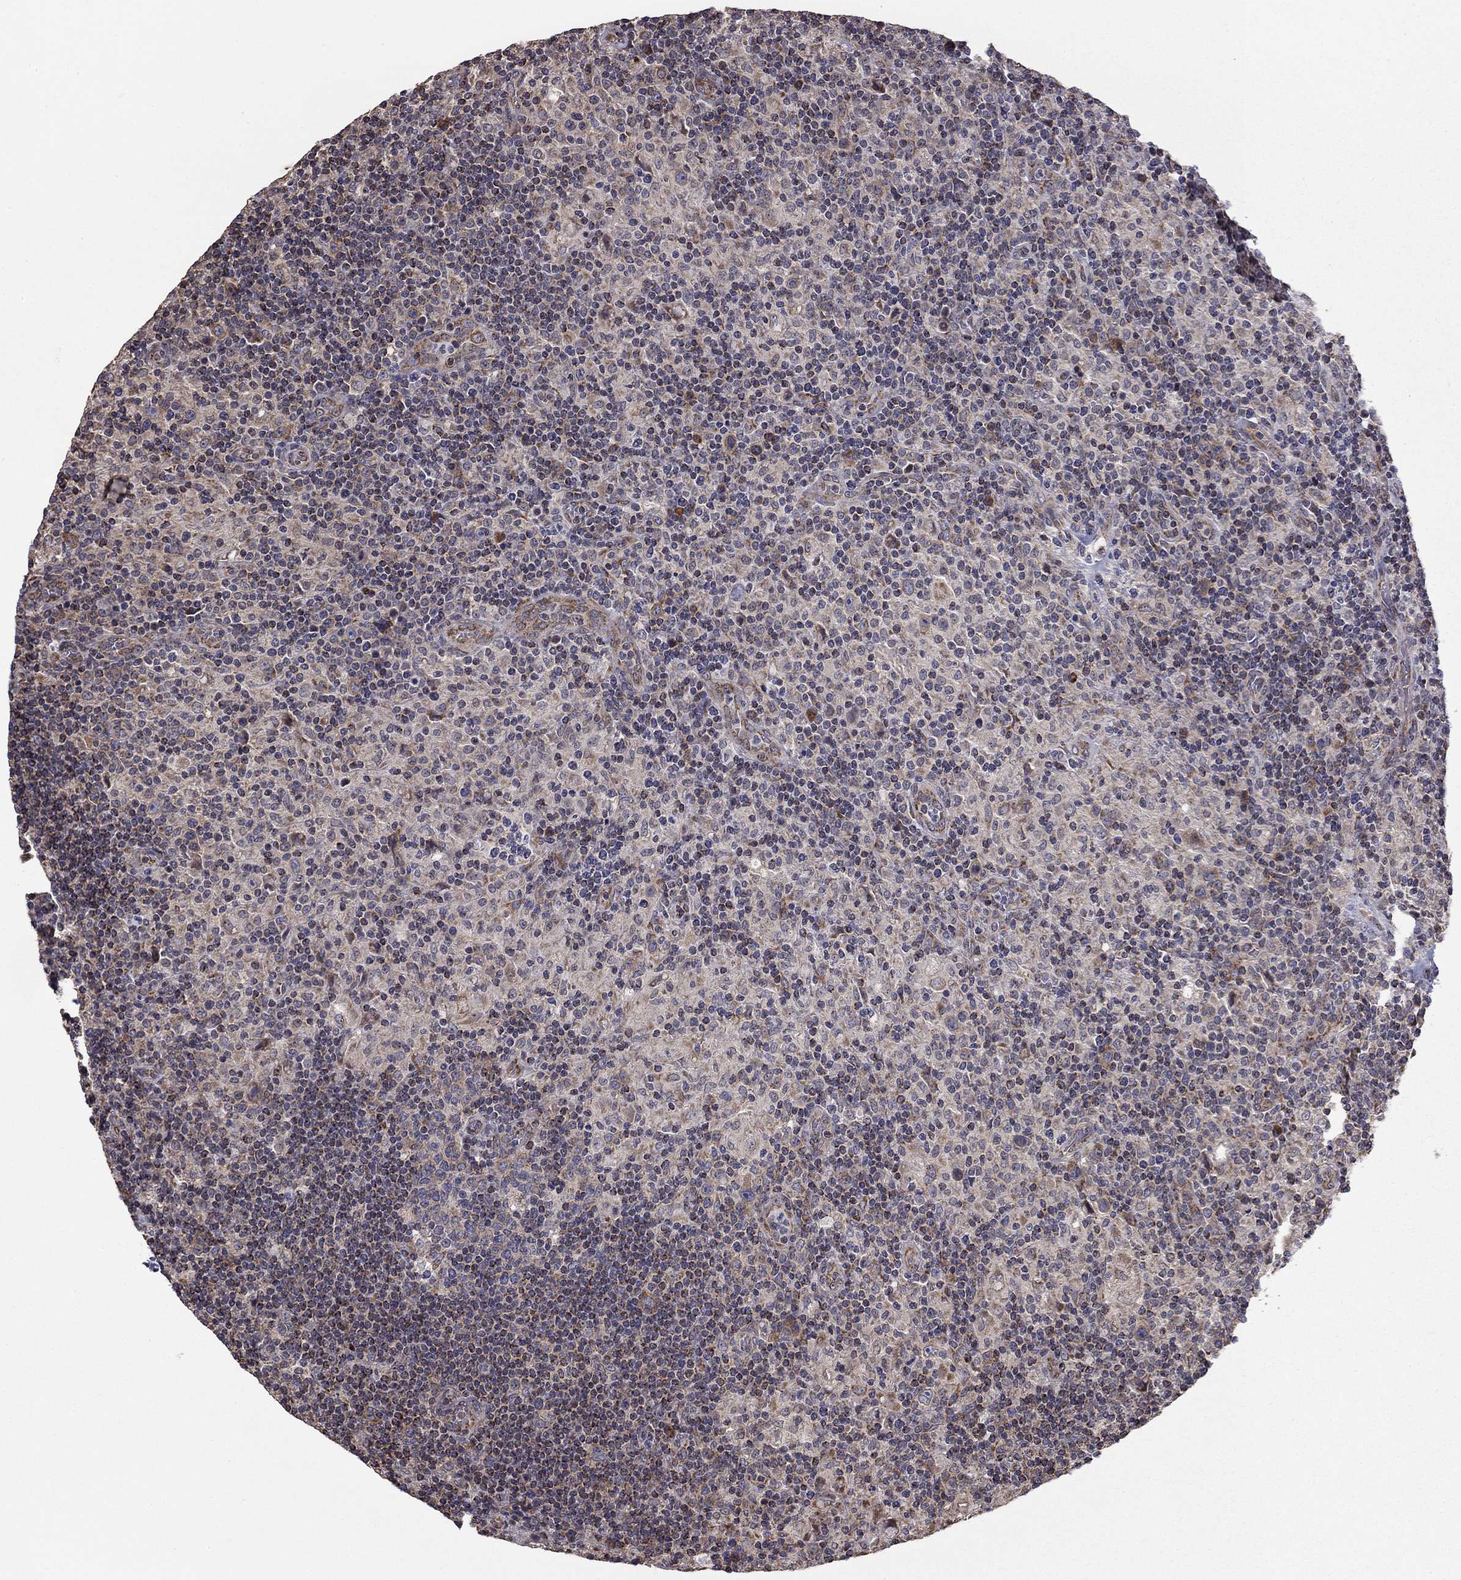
{"staining": {"intensity": "moderate", "quantity": "<25%", "location": "cytoplasmic/membranous"}, "tissue": "lymphoma", "cell_type": "Tumor cells", "image_type": "cancer", "snomed": [{"axis": "morphology", "description": "Hodgkin's disease, NOS"}, {"axis": "topography", "description": "Lymph node"}], "caption": "Lymphoma was stained to show a protein in brown. There is low levels of moderate cytoplasmic/membranous staining in approximately <25% of tumor cells.", "gene": "NKIRAS1", "patient": {"sex": "male", "age": 70}}